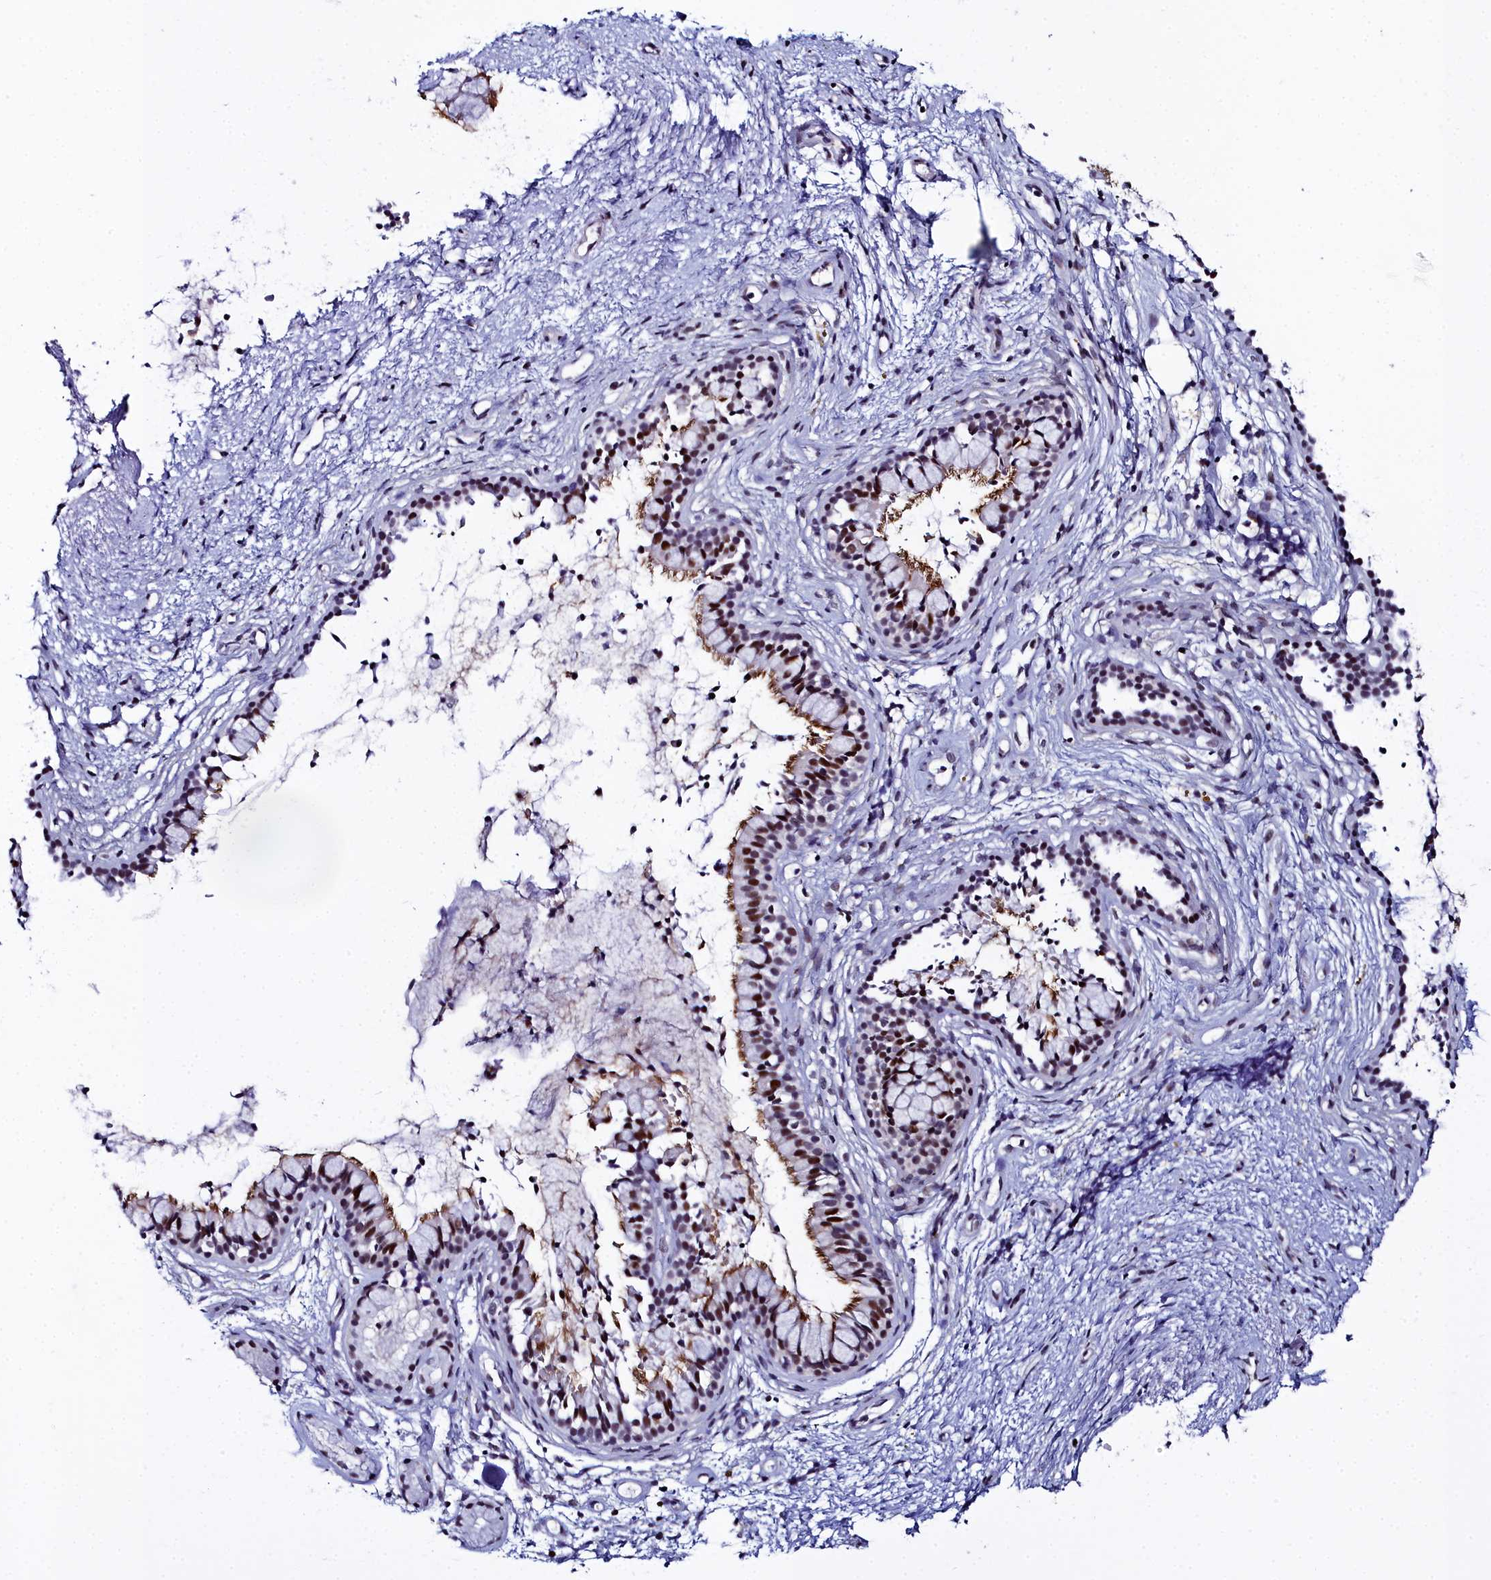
{"staining": {"intensity": "strong", "quantity": "25%-75%", "location": "cytoplasmic/membranous,nuclear"}, "tissue": "nasopharynx", "cell_type": "Respiratory epithelial cells", "image_type": "normal", "snomed": [{"axis": "morphology", "description": "Normal tissue, NOS"}, {"axis": "topography", "description": "Nasopharynx"}], "caption": "Brown immunohistochemical staining in benign nasopharynx reveals strong cytoplasmic/membranous,nuclear positivity in approximately 25%-75% of respiratory epithelial cells. The staining was performed using DAB (3,3'-diaminobenzidine), with brown indicating positive protein expression. Nuclei are stained blue with hematoxylin.", "gene": "CCDC97", "patient": {"sex": "male", "age": 82}}